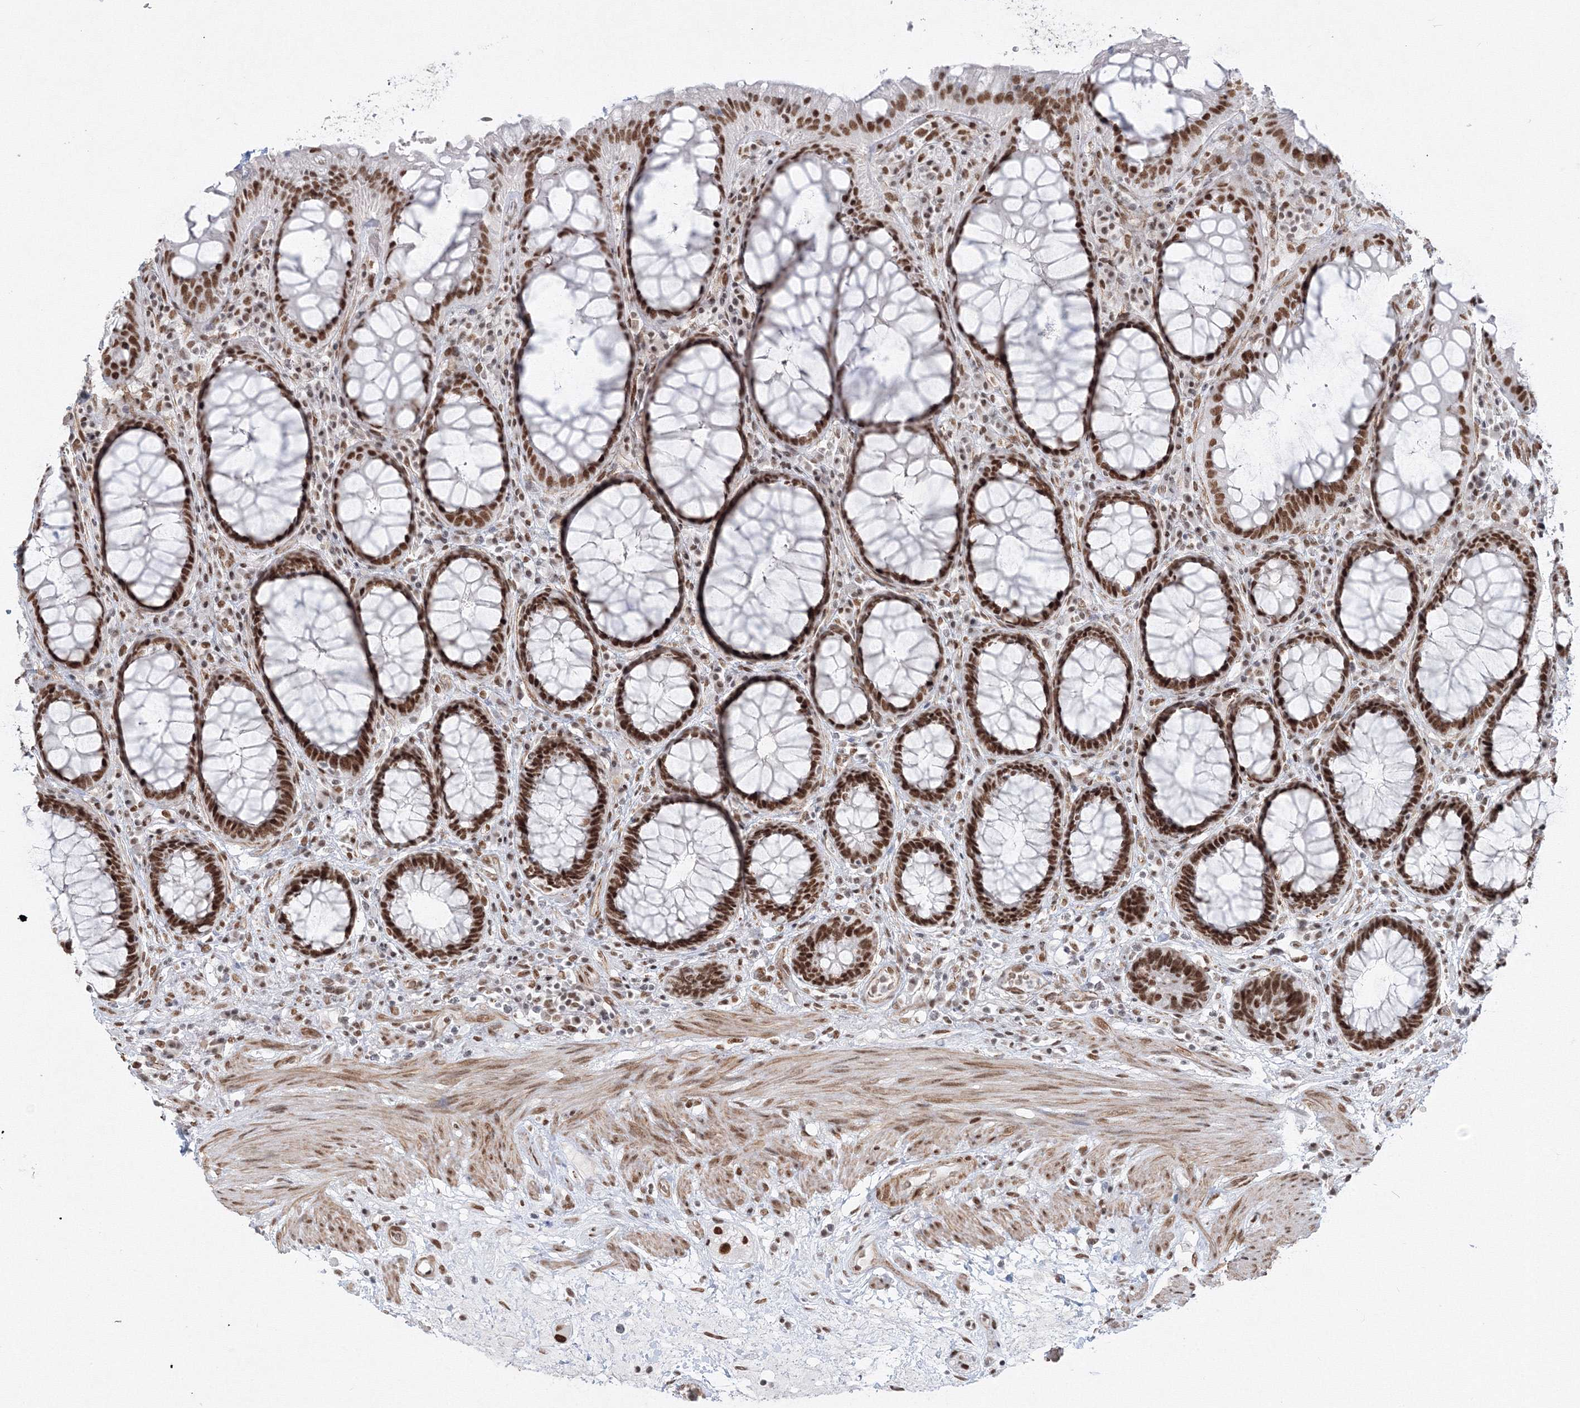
{"staining": {"intensity": "strong", "quantity": ">75%", "location": "nuclear"}, "tissue": "rectum", "cell_type": "Glandular cells", "image_type": "normal", "snomed": [{"axis": "morphology", "description": "Normal tissue, NOS"}, {"axis": "topography", "description": "Rectum"}], "caption": "A brown stain highlights strong nuclear staining of a protein in glandular cells of normal rectum.", "gene": "ZNF638", "patient": {"sex": "male", "age": 64}}